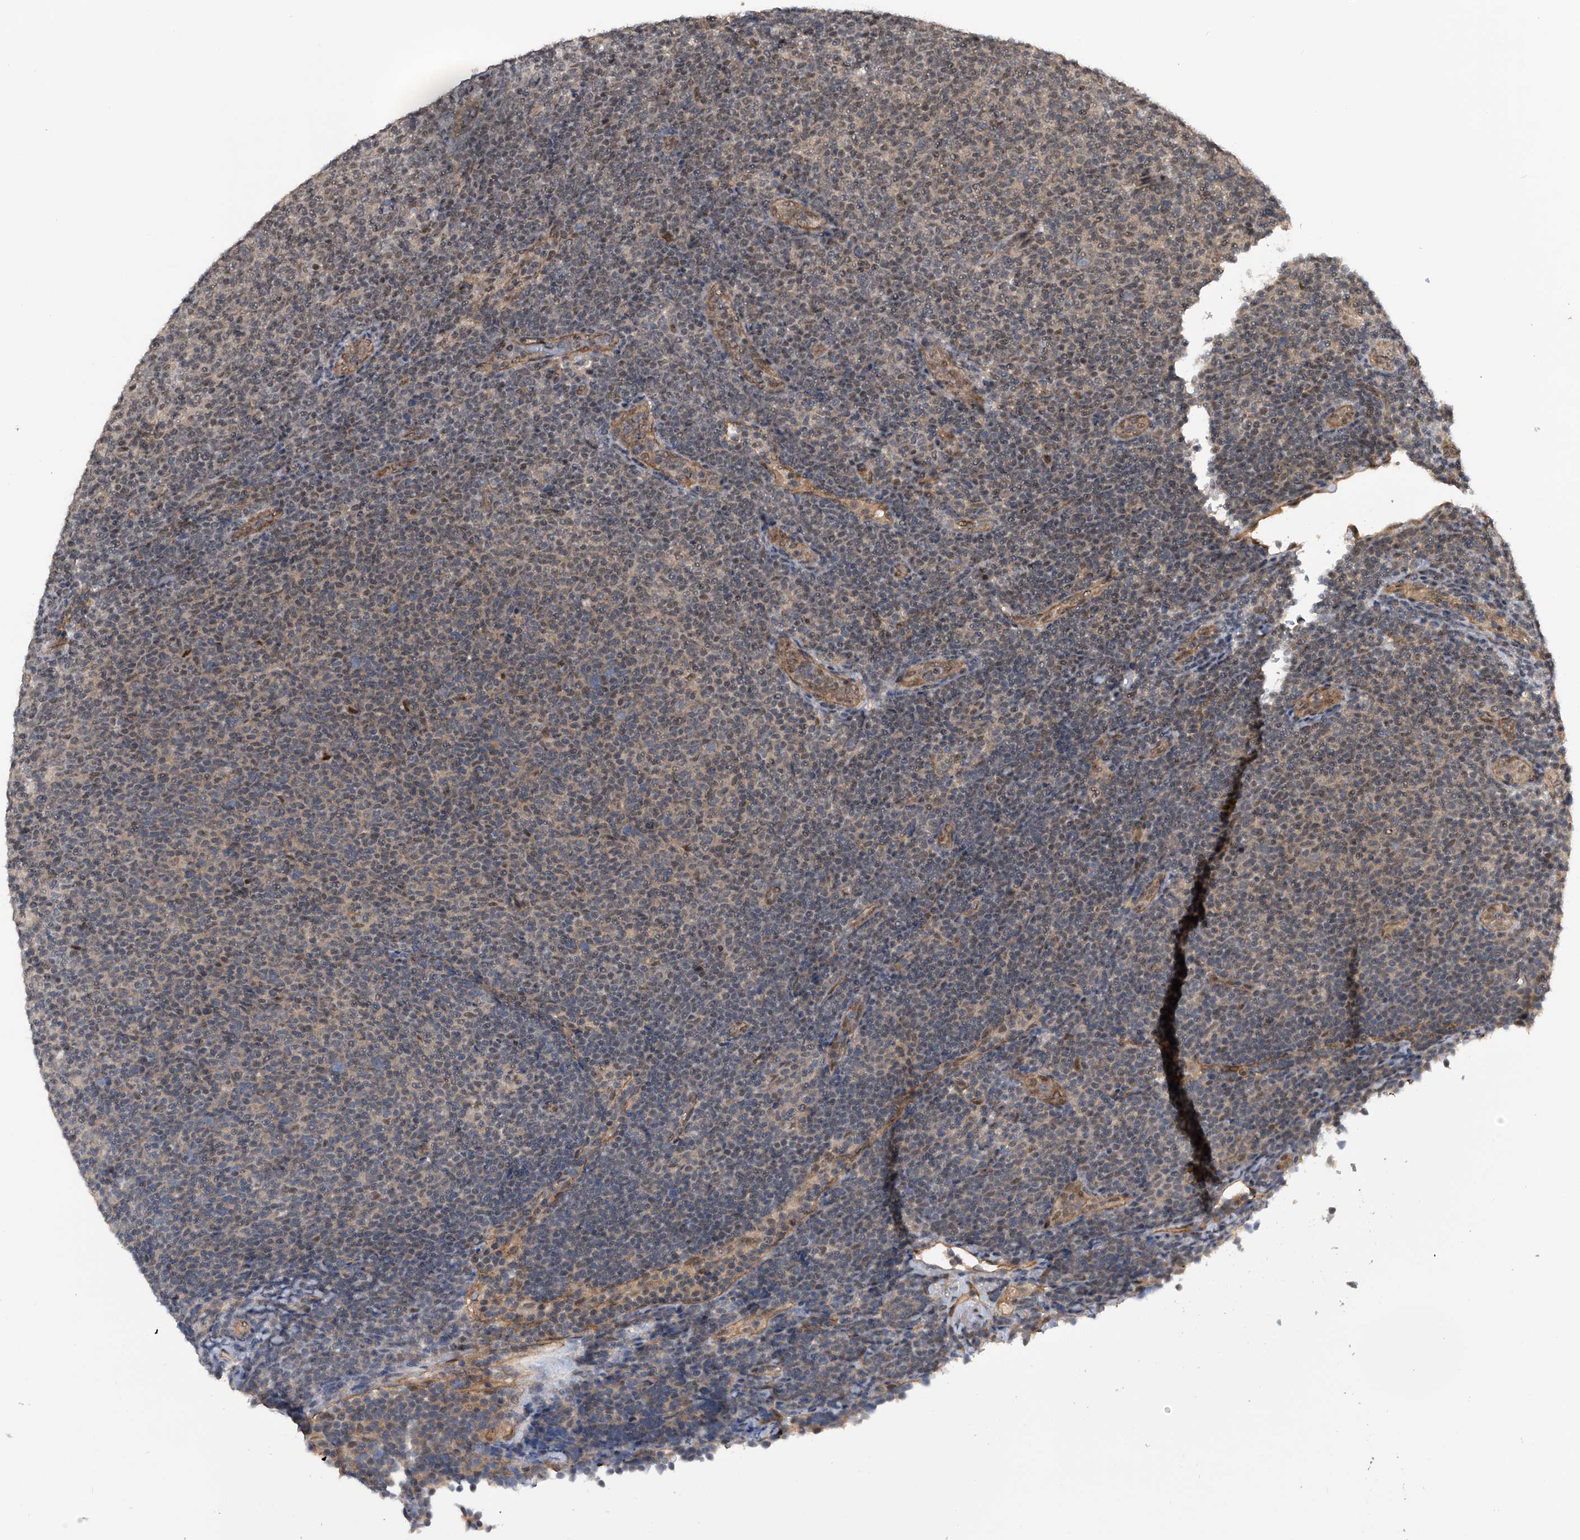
{"staining": {"intensity": "negative", "quantity": "none", "location": "none"}, "tissue": "lymphoma", "cell_type": "Tumor cells", "image_type": "cancer", "snomed": [{"axis": "morphology", "description": "Malignant lymphoma, non-Hodgkin's type, Low grade"}, {"axis": "topography", "description": "Lymph node"}], "caption": "Immunohistochemistry (IHC) histopathology image of neoplastic tissue: malignant lymphoma, non-Hodgkin's type (low-grade) stained with DAB reveals no significant protein expression in tumor cells.", "gene": "SLC12A8", "patient": {"sex": "male", "age": 66}}